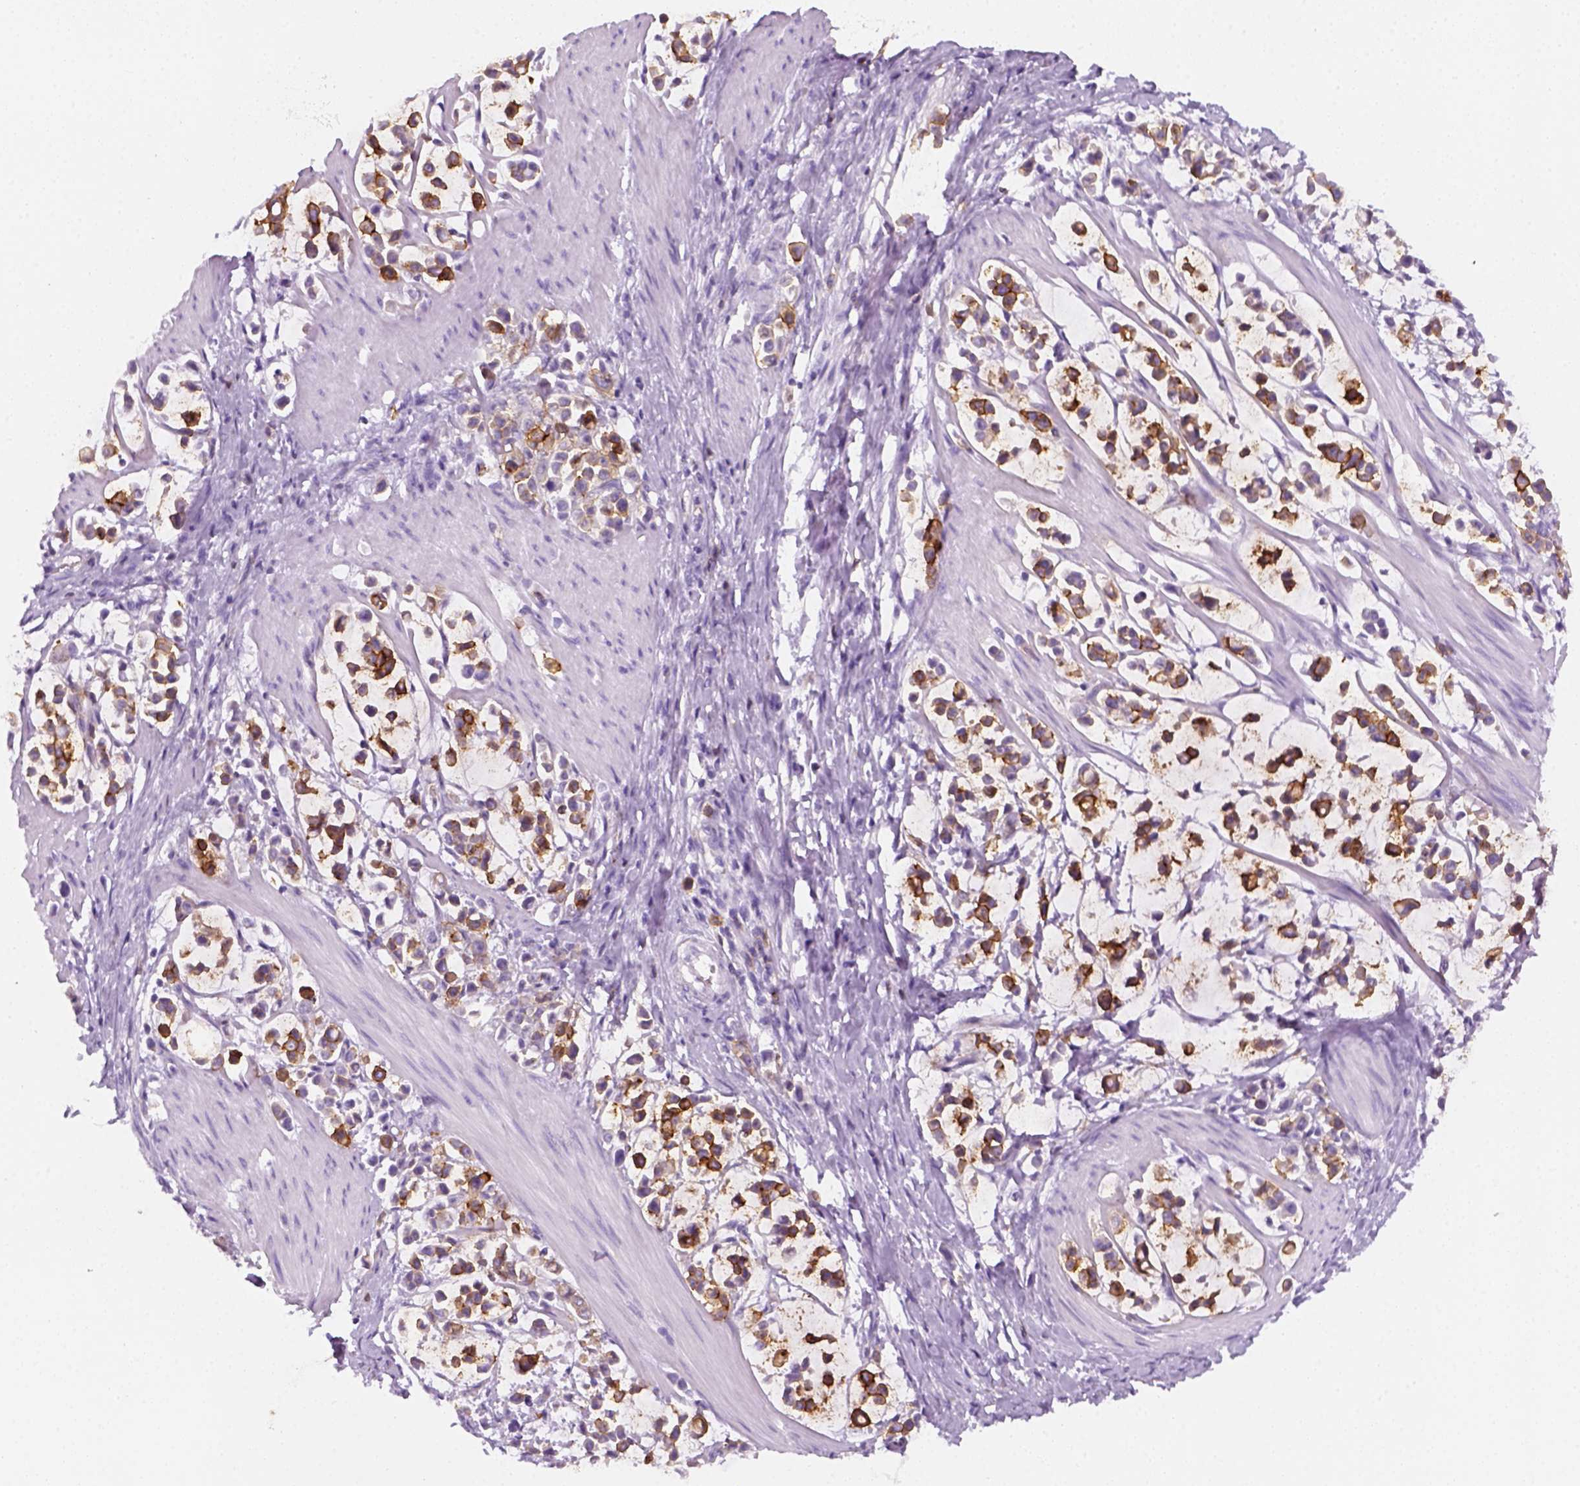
{"staining": {"intensity": "strong", "quantity": ">75%", "location": "cytoplasmic/membranous"}, "tissue": "stomach cancer", "cell_type": "Tumor cells", "image_type": "cancer", "snomed": [{"axis": "morphology", "description": "Adenocarcinoma, NOS"}, {"axis": "topography", "description": "Stomach"}], "caption": "Stomach cancer (adenocarcinoma) stained with a brown dye demonstrates strong cytoplasmic/membranous positive positivity in about >75% of tumor cells.", "gene": "AQP3", "patient": {"sex": "male", "age": 82}}